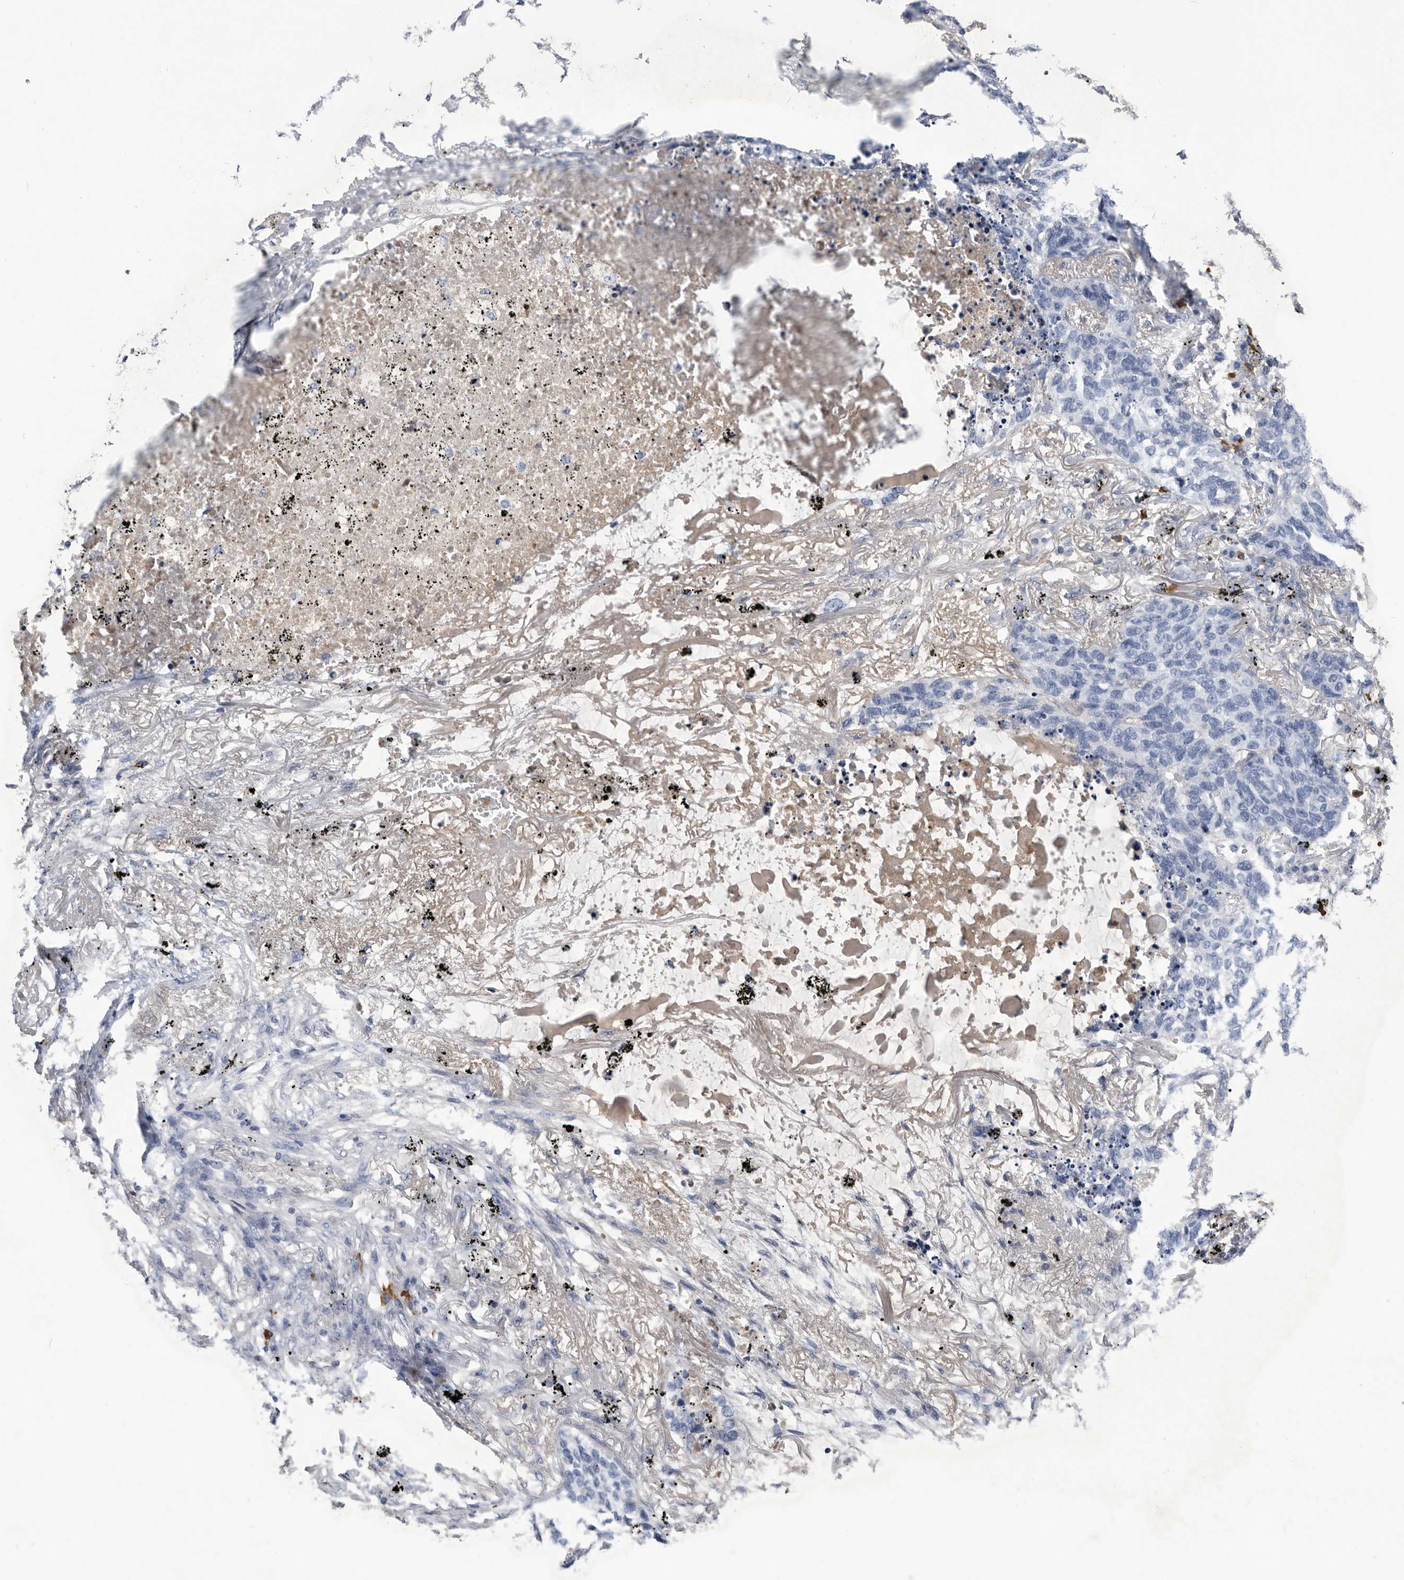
{"staining": {"intensity": "negative", "quantity": "none", "location": "none"}, "tissue": "lung cancer", "cell_type": "Tumor cells", "image_type": "cancer", "snomed": [{"axis": "morphology", "description": "Squamous cell carcinoma, NOS"}, {"axis": "topography", "description": "Lung"}], "caption": "Tumor cells show no significant protein expression in squamous cell carcinoma (lung).", "gene": "BTBD6", "patient": {"sex": "female", "age": 63}}